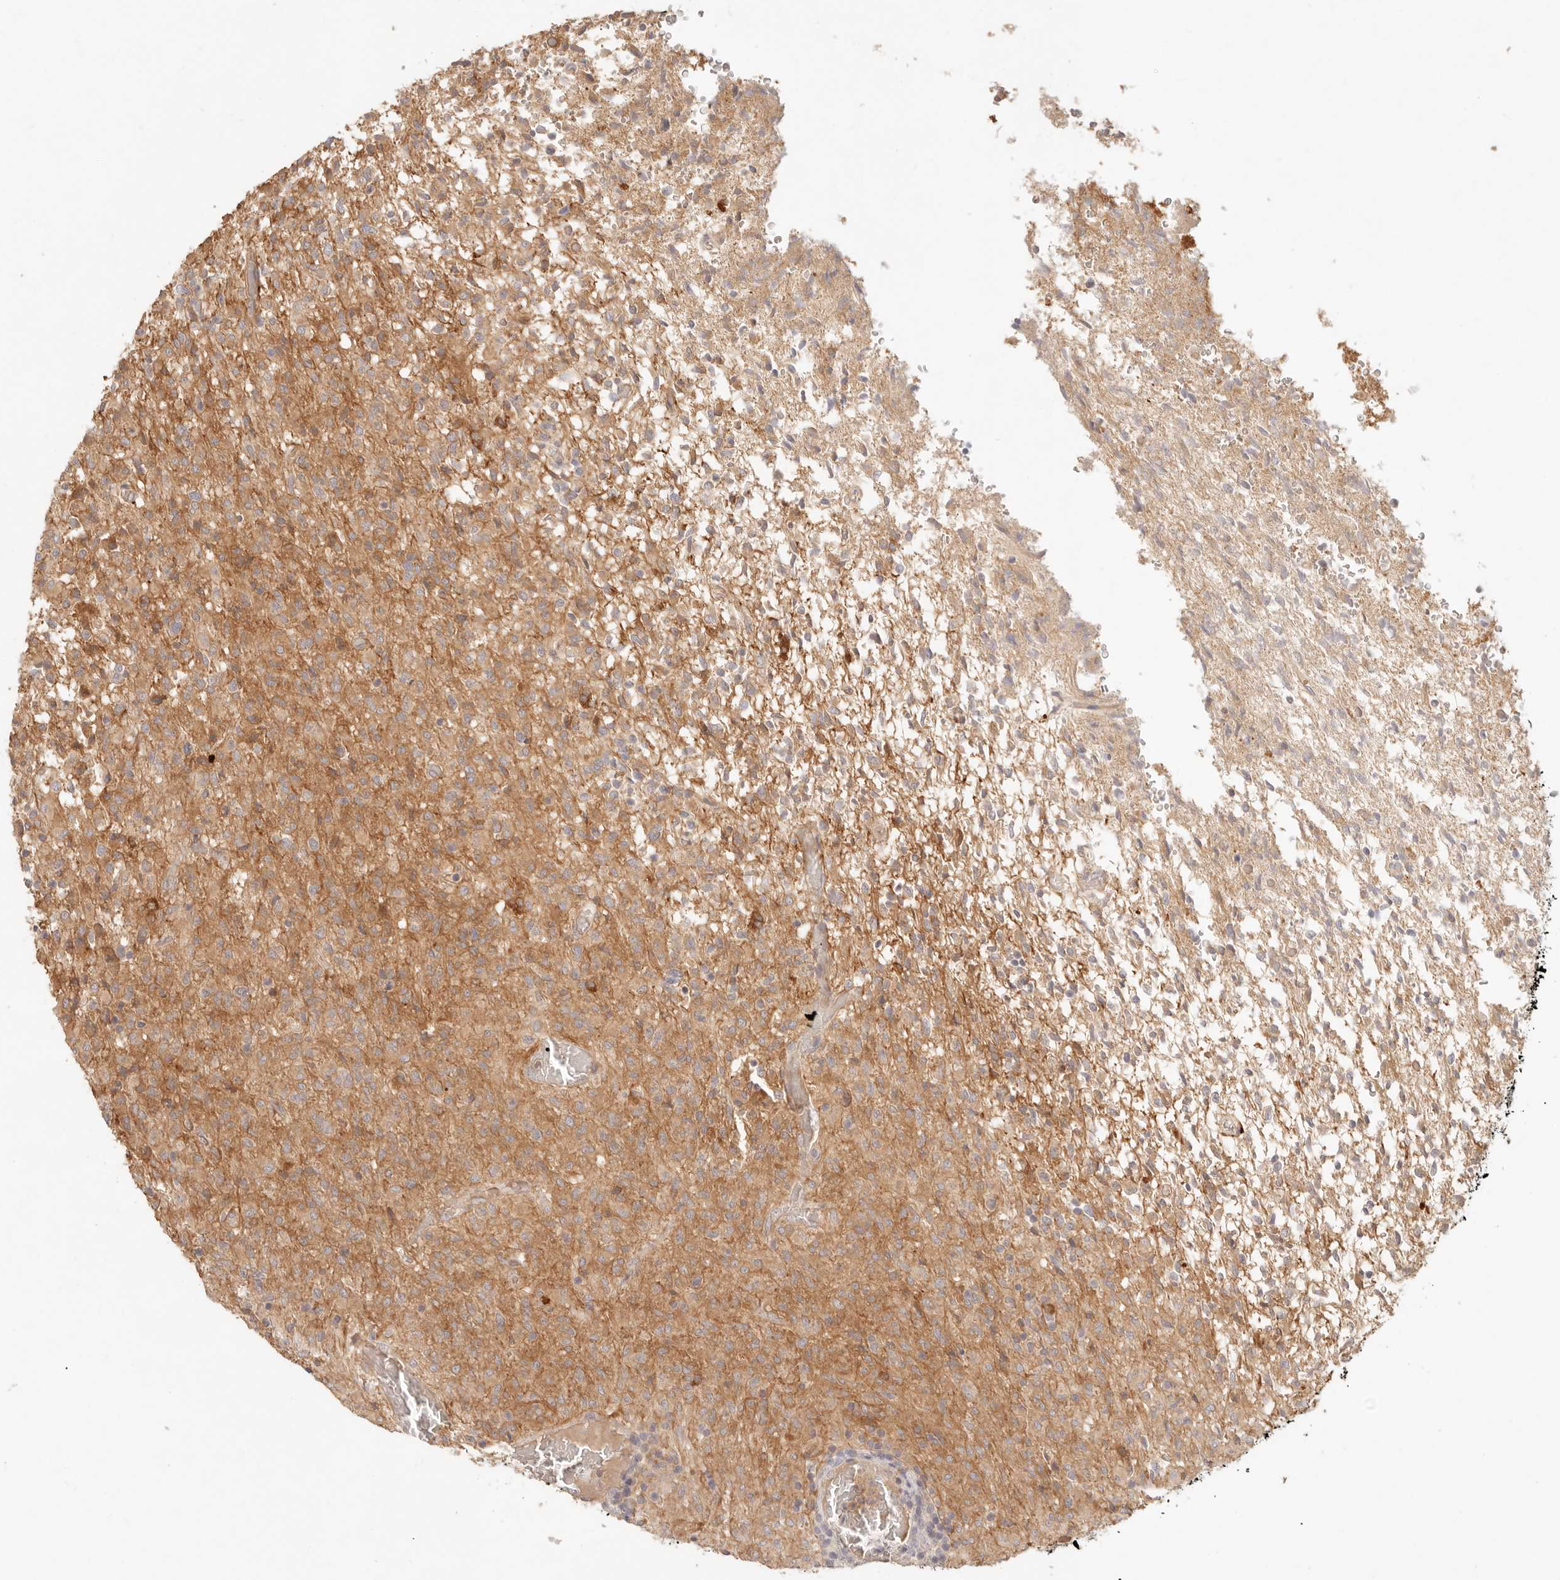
{"staining": {"intensity": "moderate", "quantity": ">75%", "location": "cytoplasmic/membranous"}, "tissue": "glioma", "cell_type": "Tumor cells", "image_type": "cancer", "snomed": [{"axis": "morphology", "description": "Glioma, malignant, High grade"}, {"axis": "topography", "description": "Brain"}], "caption": "Immunohistochemical staining of human high-grade glioma (malignant) reveals moderate cytoplasmic/membranous protein staining in about >75% of tumor cells. Nuclei are stained in blue.", "gene": "PPP1R3B", "patient": {"sex": "female", "age": 57}}